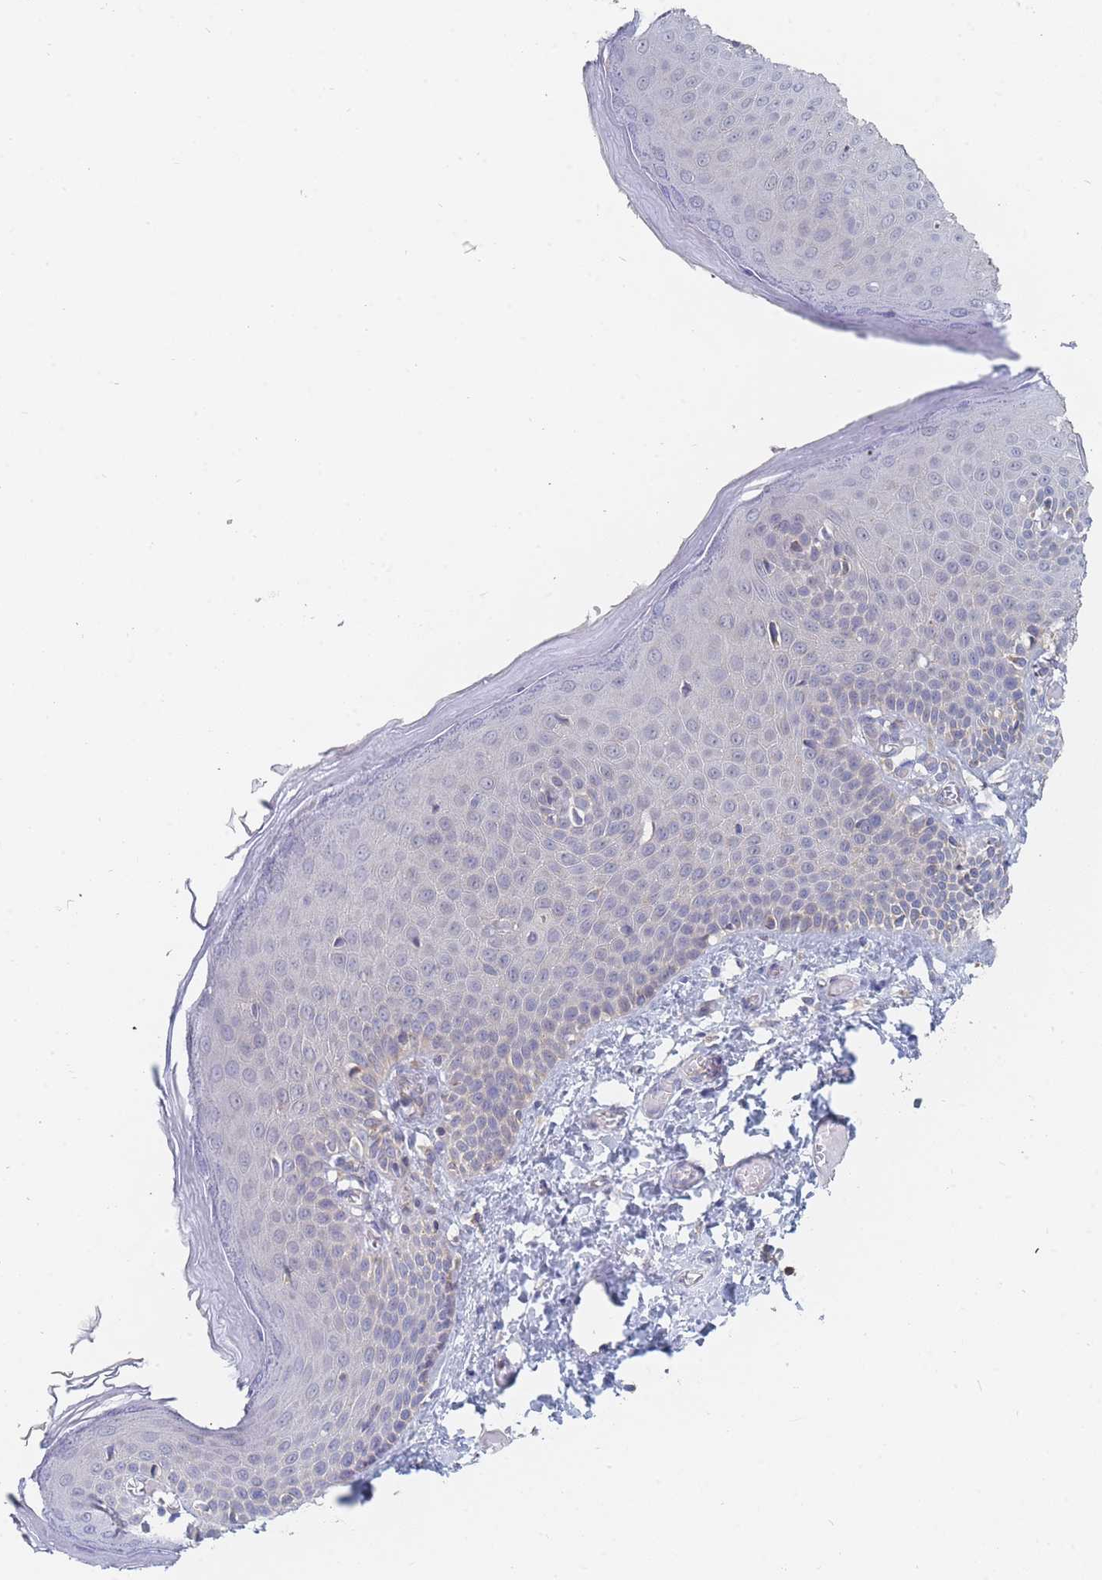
{"staining": {"intensity": "negative", "quantity": "none", "location": "none"}, "tissue": "skin", "cell_type": "Epidermal cells", "image_type": "normal", "snomed": [{"axis": "morphology", "description": "Normal tissue, NOS"}, {"axis": "topography", "description": "Anal"}], "caption": "Immunohistochemistry photomicrograph of normal skin: human skin stained with DAB (3,3'-diaminobenzidine) shows no significant protein staining in epidermal cells.", "gene": "PPP6C", "patient": {"sex": "female", "age": 40}}